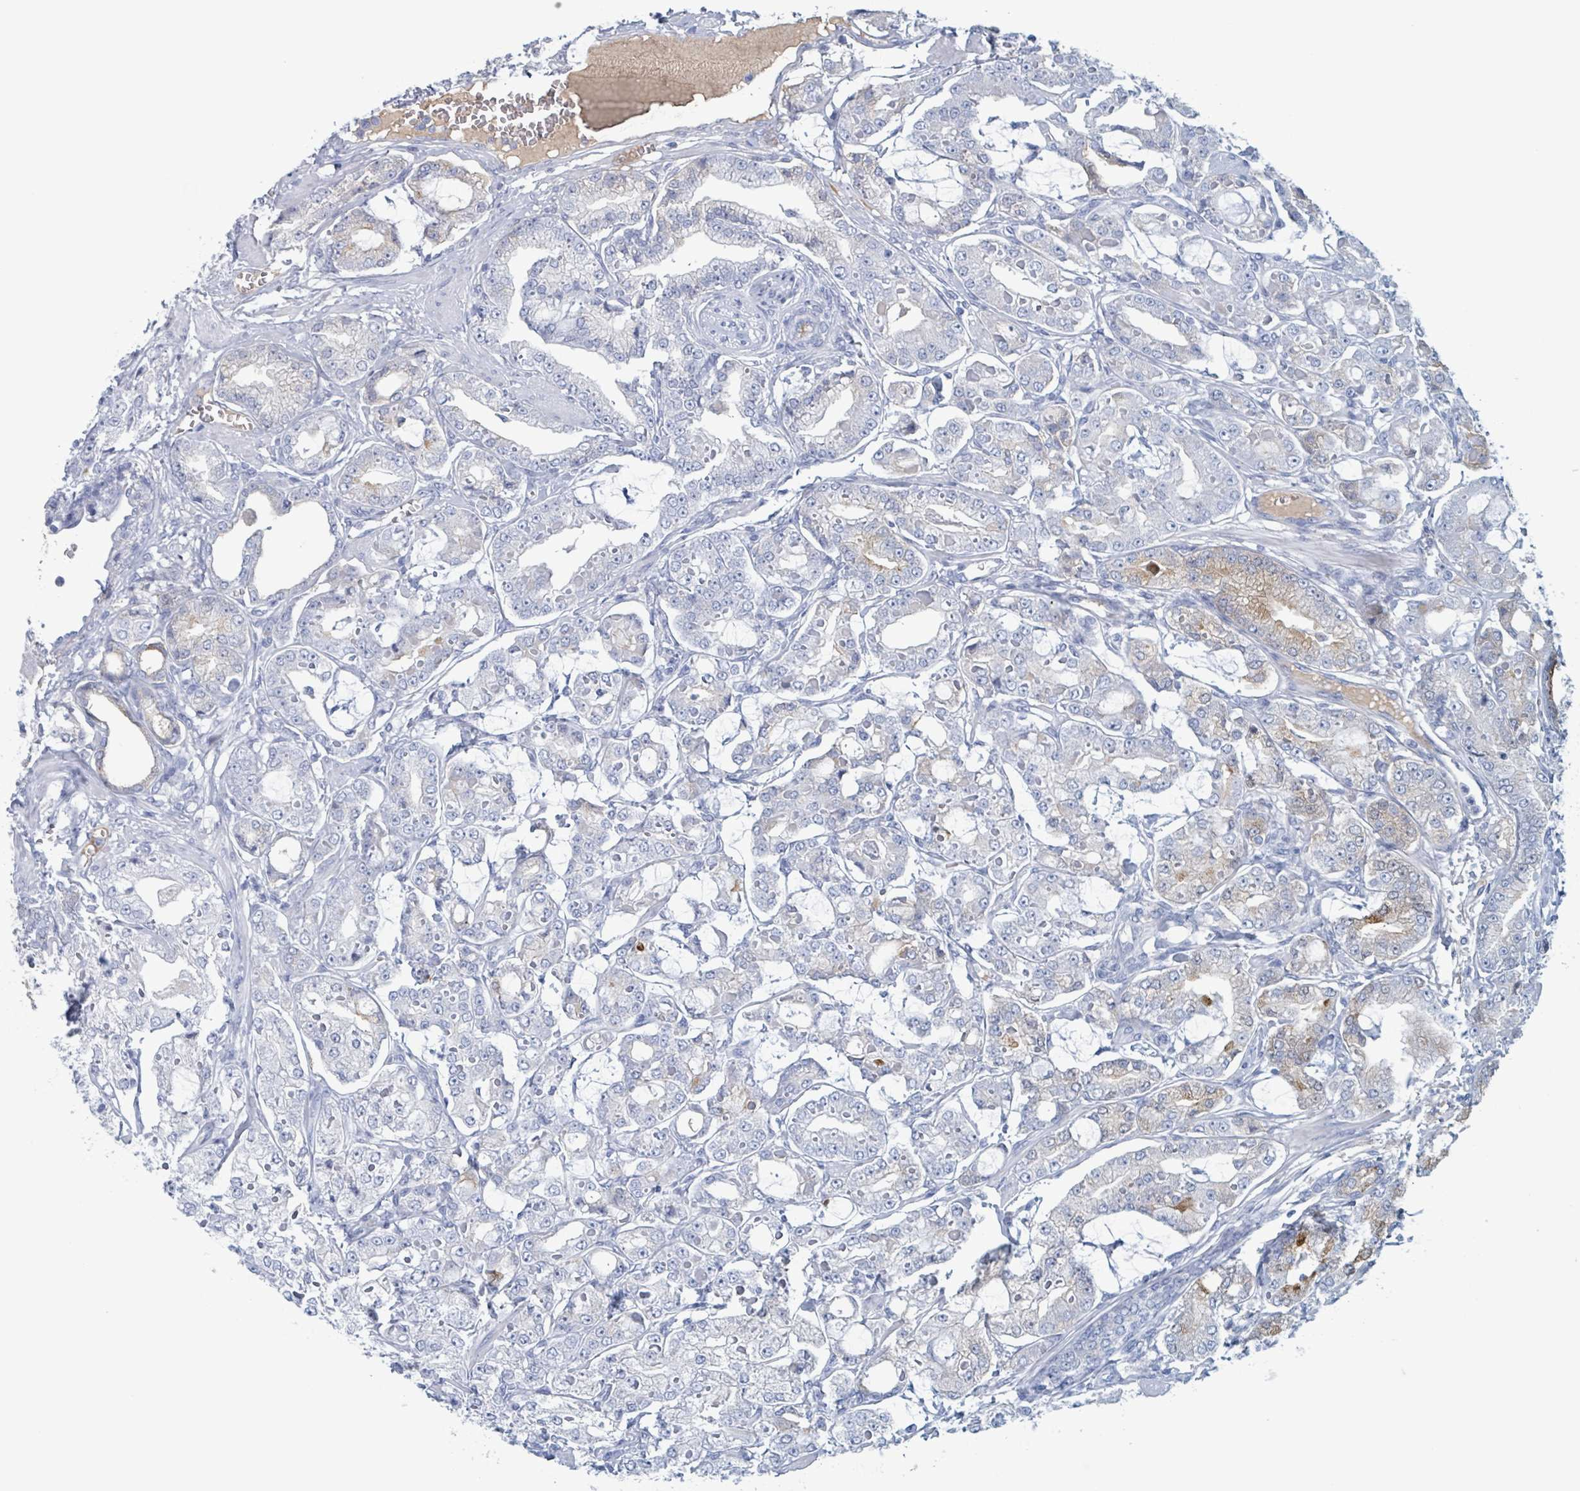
{"staining": {"intensity": "weak", "quantity": "<25%", "location": "cytoplasmic/membranous"}, "tissue": "prostate cancer", "cell_type": "Tumor cells", "image_type": "cancer", "snomed": [{"axis": "morphology", "description": "Adenocarcinoma, High grade"}, {"axis": "topography", "description": "Prostate"}], "caption": "Immunohistochemistry (IHC) of human prostate cancer demonstrates no expression in tumor cells.", "gene": "KLK4", "patient": {"sex": "male", "age": 71}}